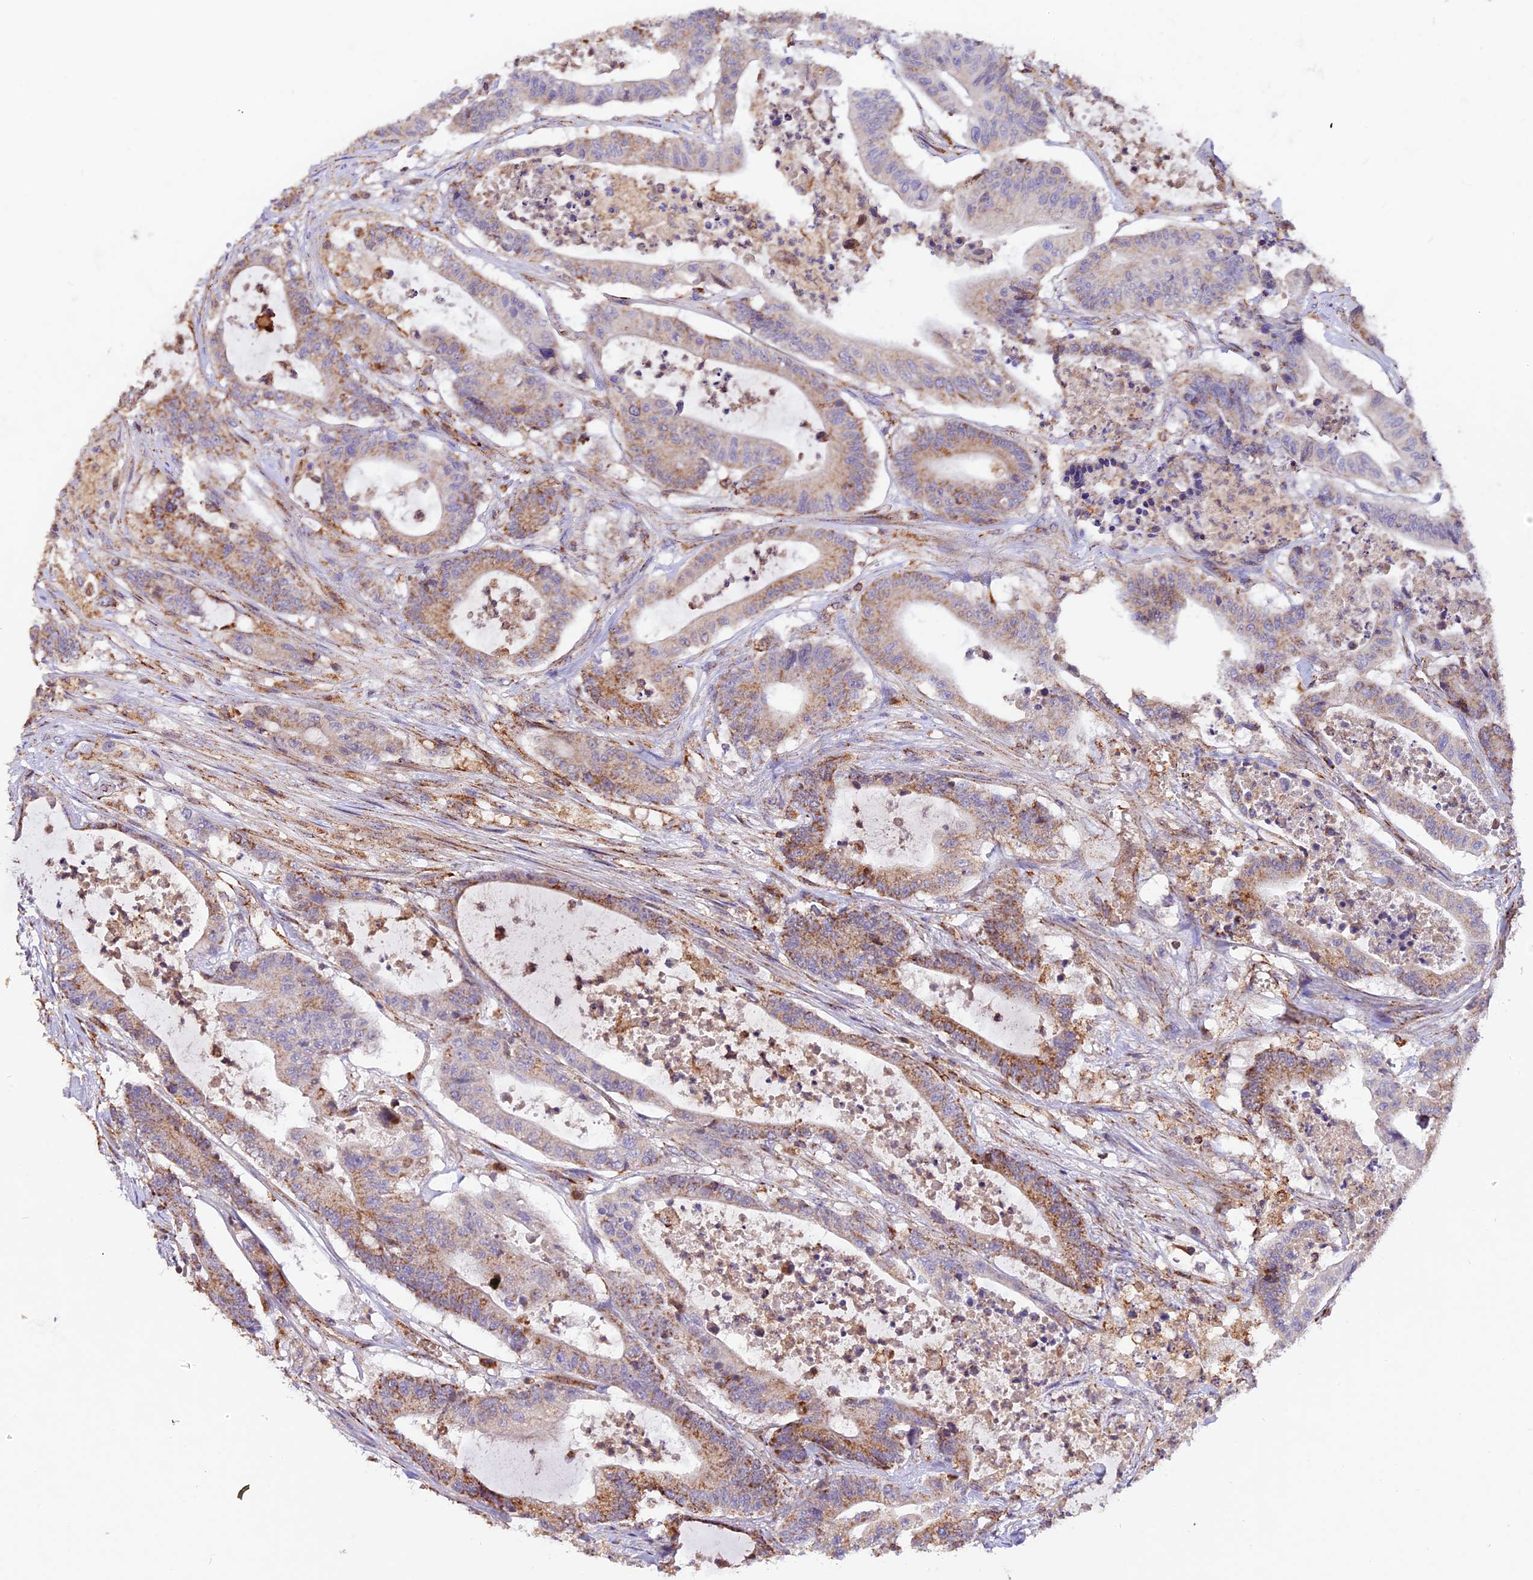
{"staining": {"intensity": "moderate", "quantity": ">75%", "location": "cytoplasmic/membranous"}, "tissue": "colorectal cancer", "cell_type": "Tumor cells", "image_type": "cancer", "snomed": [{"axis": "morphology", "description": "Adenocarcinoma, NOS"}, {"axis": "topography", "description": "Colon"}], "caption": "Protein expression analysis of human colorectal cancer (adenocarcinoma) reveals moderate cytoplasmic/membranous positivity in approximately >75% of tumor cells.", "gene": "NDUFA8", "patient": {"sex": "female", "age": 84}}